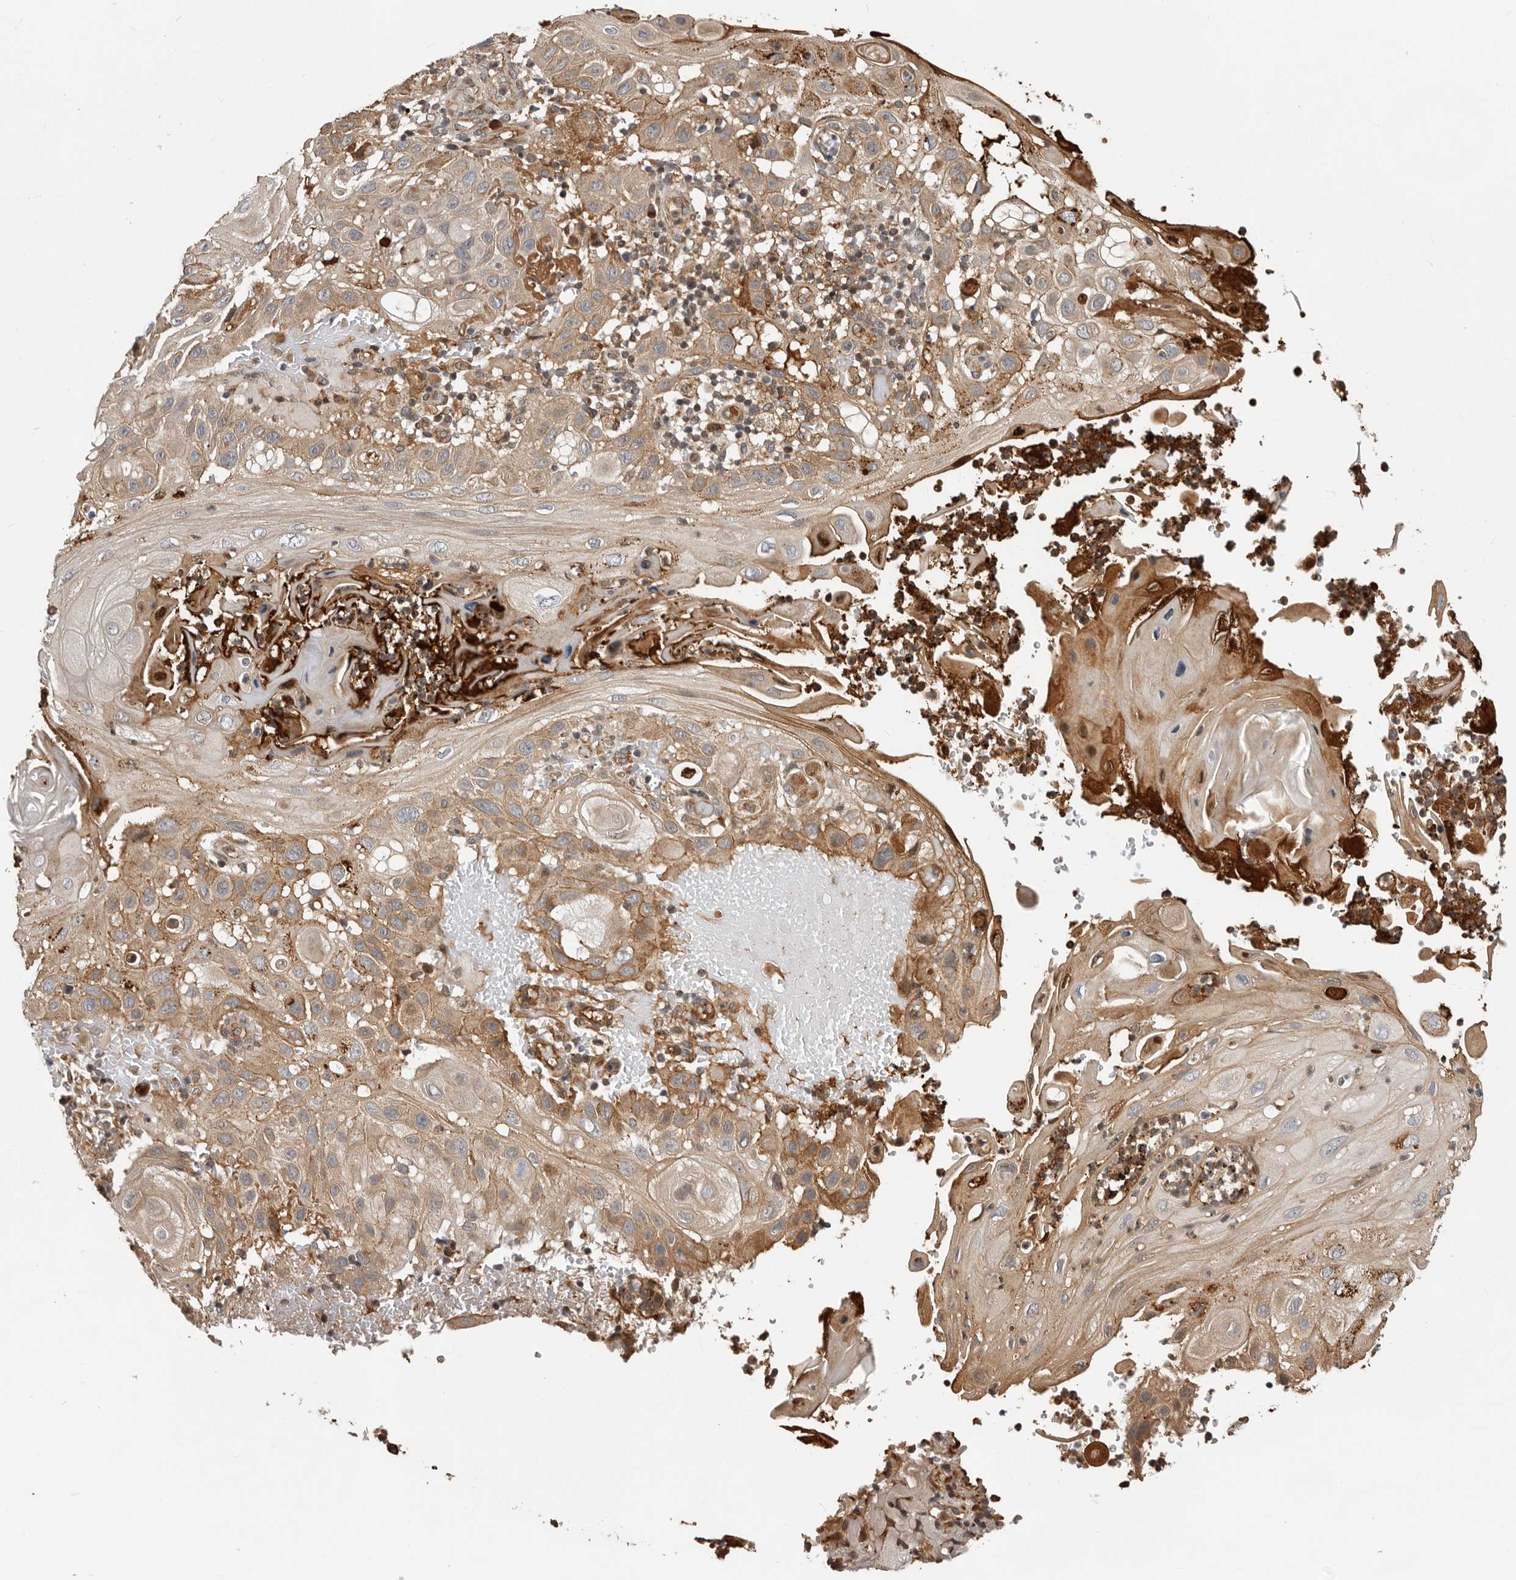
{"staining": {"intensity": "moderate", "quantity": ">75%", "location": "cytoplasmic/membranous"}, "tissue": "skin cancer", "cell_type": "Tumor cells", "image_type": "cancer", "snomed": [{"axis": "morphology", "description": "Normal tissue, NOS"}, {"axis": "morphology", "description": "Squamous cell carcinoma, NOS"}, {"axis": "topography", "description": "Skin"}], "caption": "Immunohistochemistry histopathology image of human skin cancer (squamous cell carcinoma) stained for a protein (brown), which displays medium levels of moderate cytoplasmic/membranous positivity in about >75% of tumor cells.", "gene": "RNF157", "patient": {"sex": "female", "age": 96}}